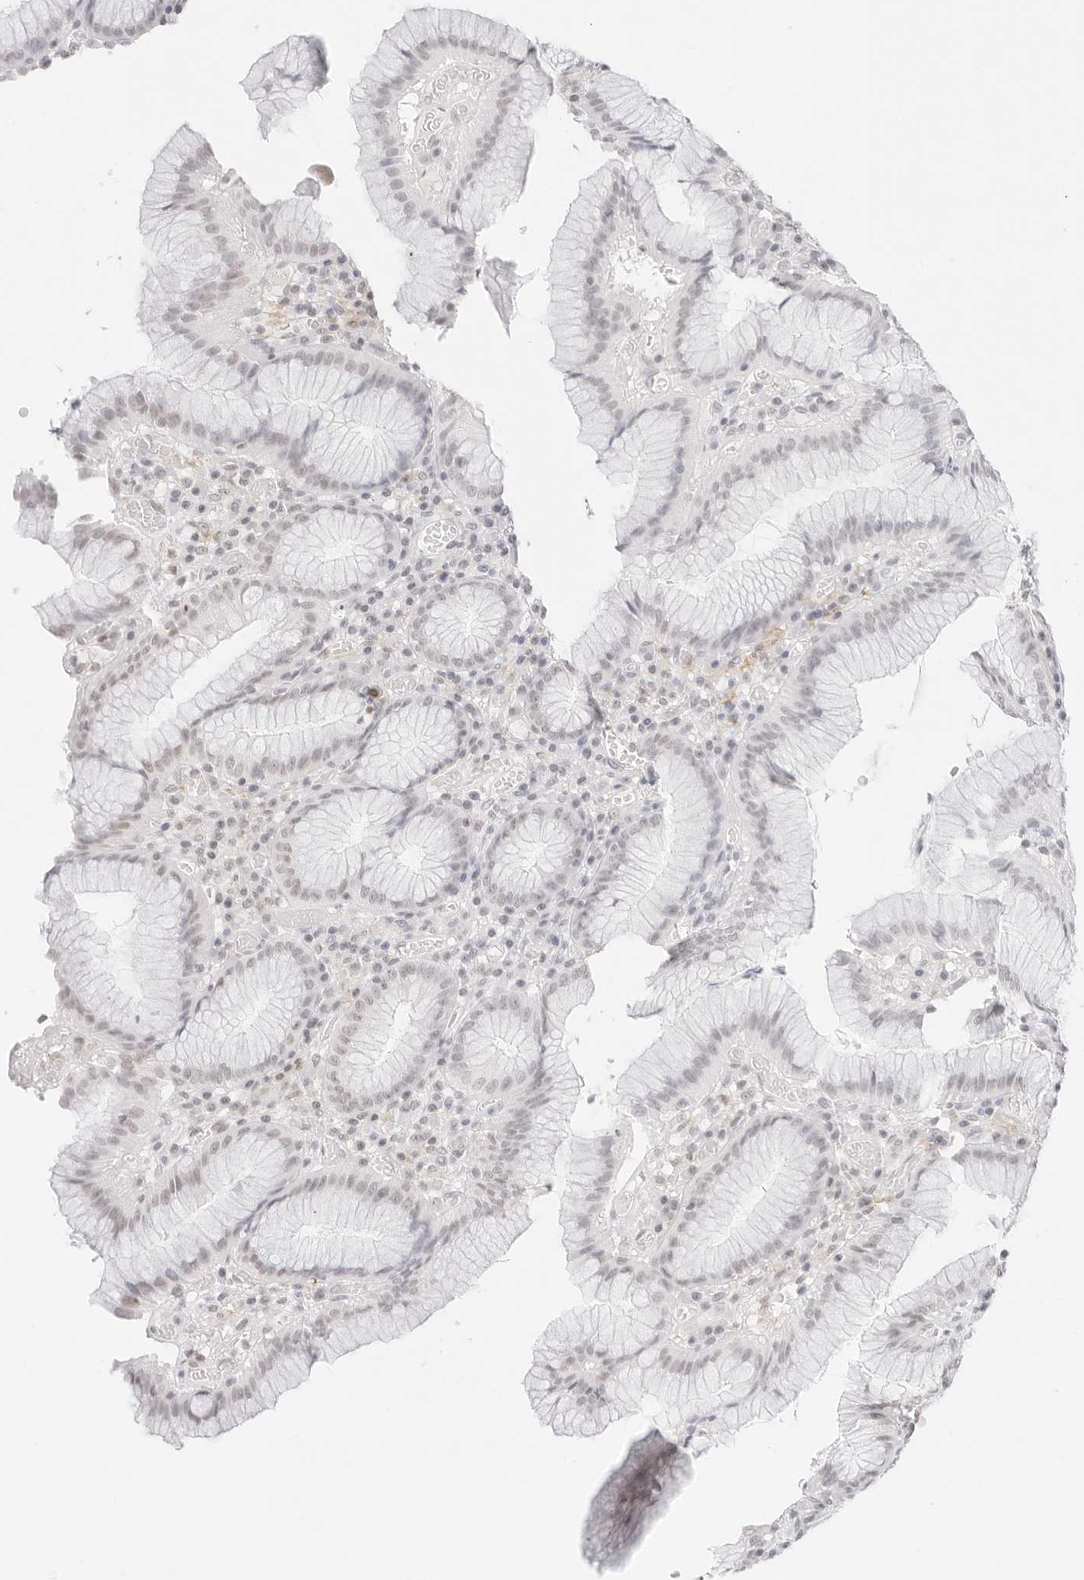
{"staining": {"intensity": "negative", "quantity": "none", "location": "none"}, "tissue": "stomach", "cell_type": "Glandular cells", "image_type": "normal", "snomed": [{"axis": "morphology", "description": "Normal tissue, NOS"}, {"axis": "topography", "description": "Stomach"}], "caption": "Immunohistochemistry of unremarkable human stomach shows no staining in glandular cells.", "gene": "FBLN5", "patient": {"sex": "male", "age": 55}}